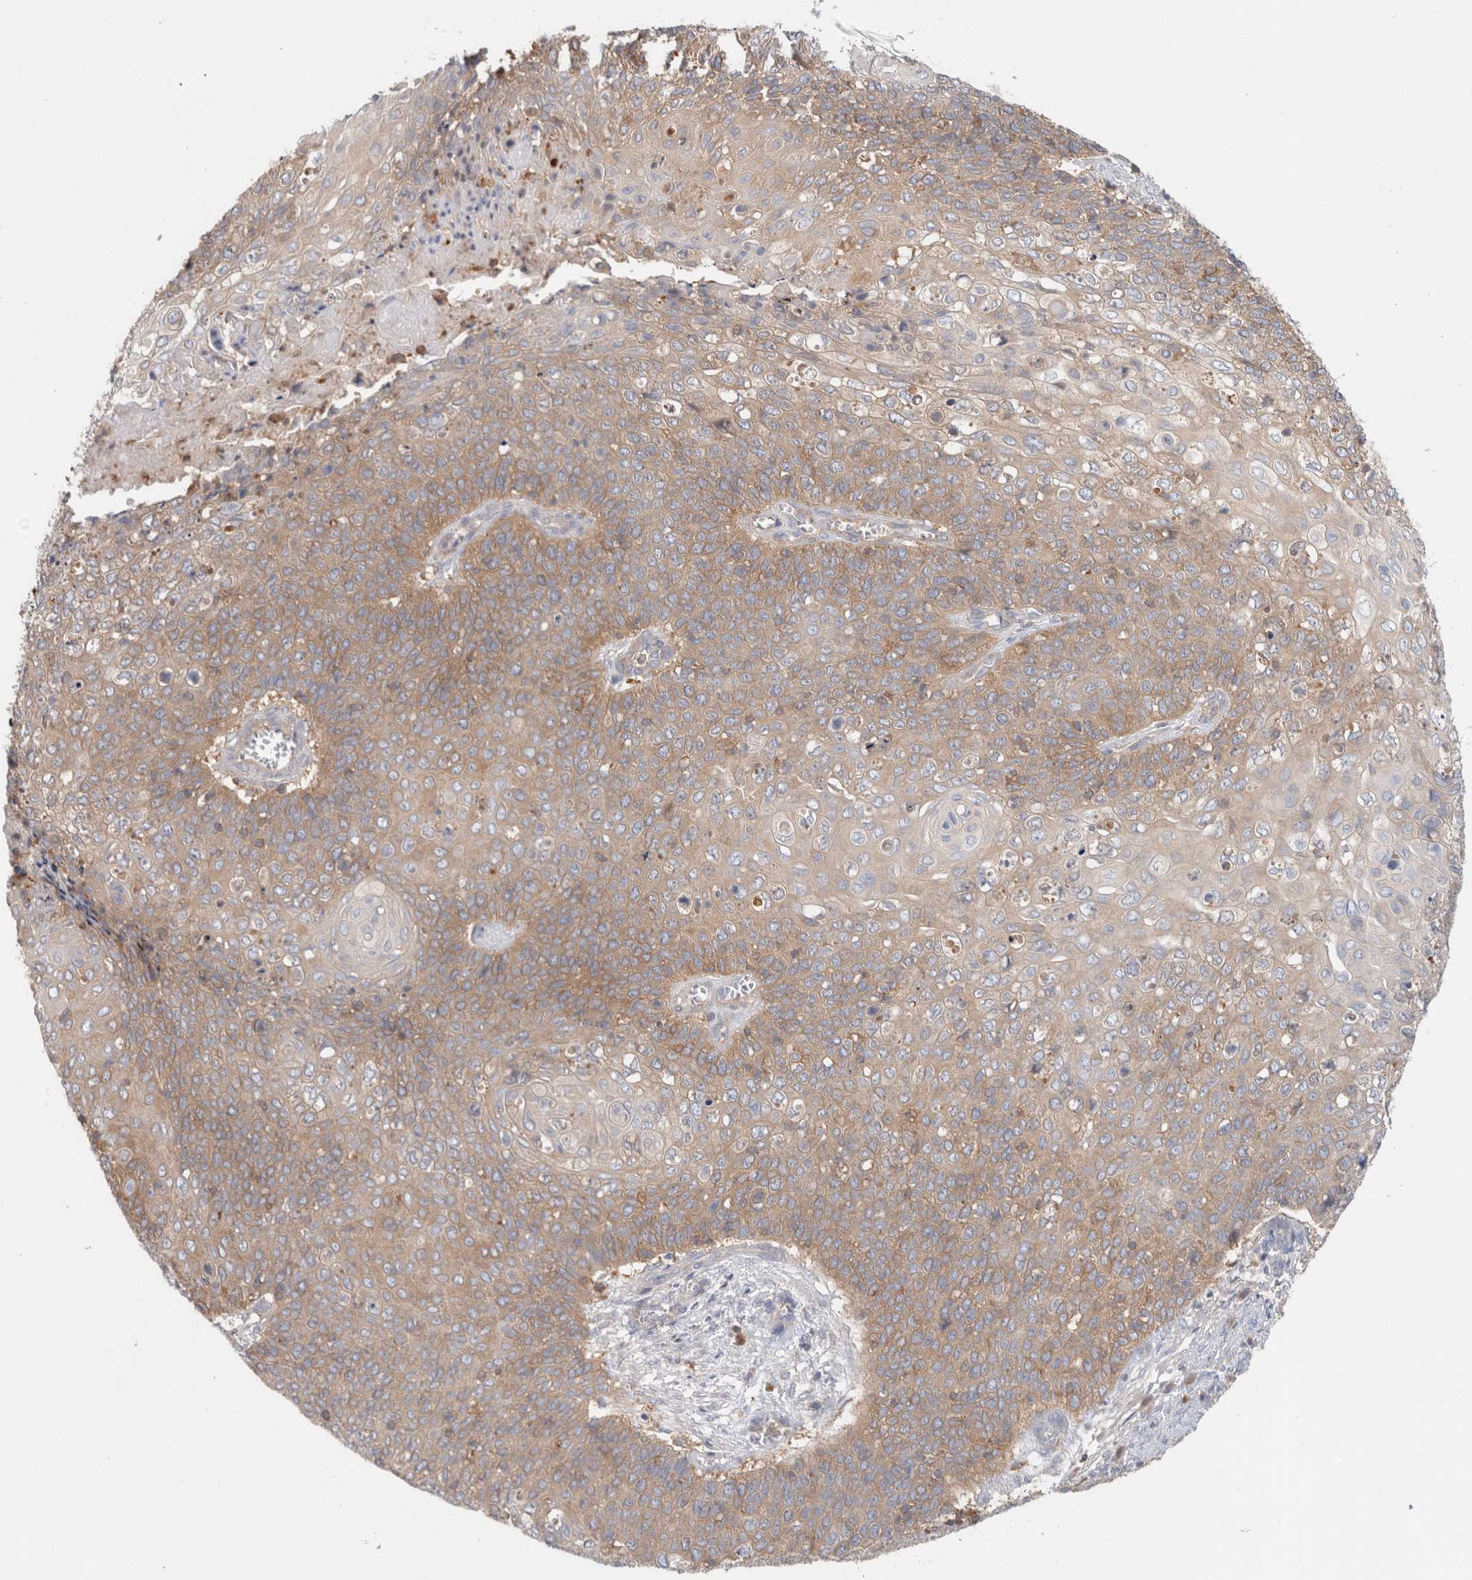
{"staining": {"intensity": "weak", "quantity": "25%-75%", "location": "cytoplasmic/membranous"}, "tissue": "cervical cancer", "cell_type": "Tumor cells", "image_type": "cancer", "snomed": [{"axis": "morphology", "description": "Squamous cell carcinoma, NOS"}, {"axis": "topography", "description": "Cervix"}], "caption": "Approximately 25%-75% of tumor cells in human cervical cancer (squamous cell carcinoma) show weak cytoplasmic/membranous protein staining as visualized by brown immunohistochemical staining.", "gene": "KLHL14", "patient": {"sex": "female", "age": 39}}